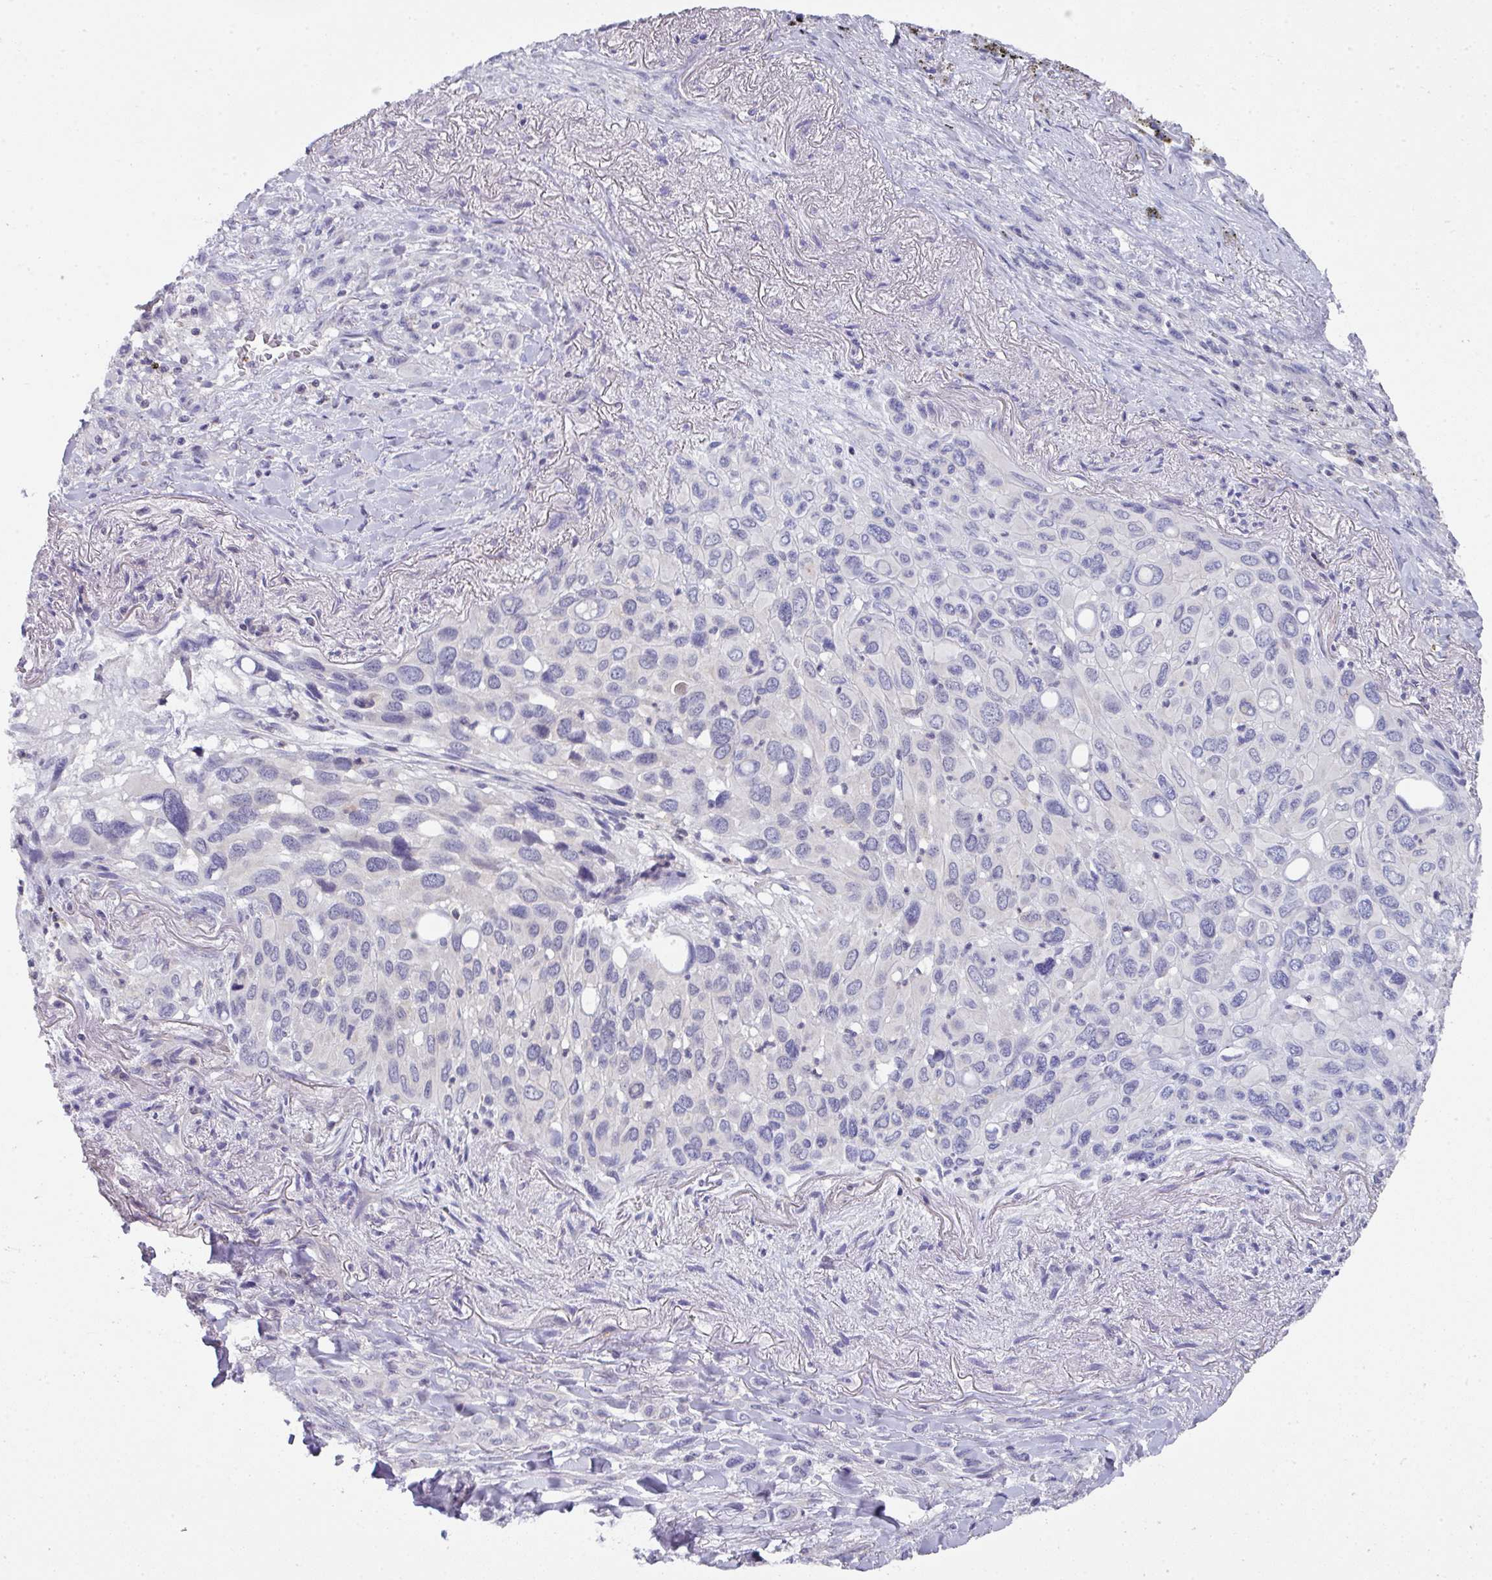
{"staining": {"intensity": "negative", "quantity": "none", "location": "none"}, "tissue": "melanoma", "cell_type": "Tumor cells", "image_type": "cancer", "snomed": [{"axis": "morphology", "description": "Malignant melanoma, Metastatic site"}, {"axis": "topography", "description": "Lung"}], "caption": "Malignant melanoma (metastatic site) stained for a protein using immunohistochemistry (IHC) shows no staining tumor cells.", "gene": "DCAF12L2", "patient": {"sex": "male", "age": 48}}